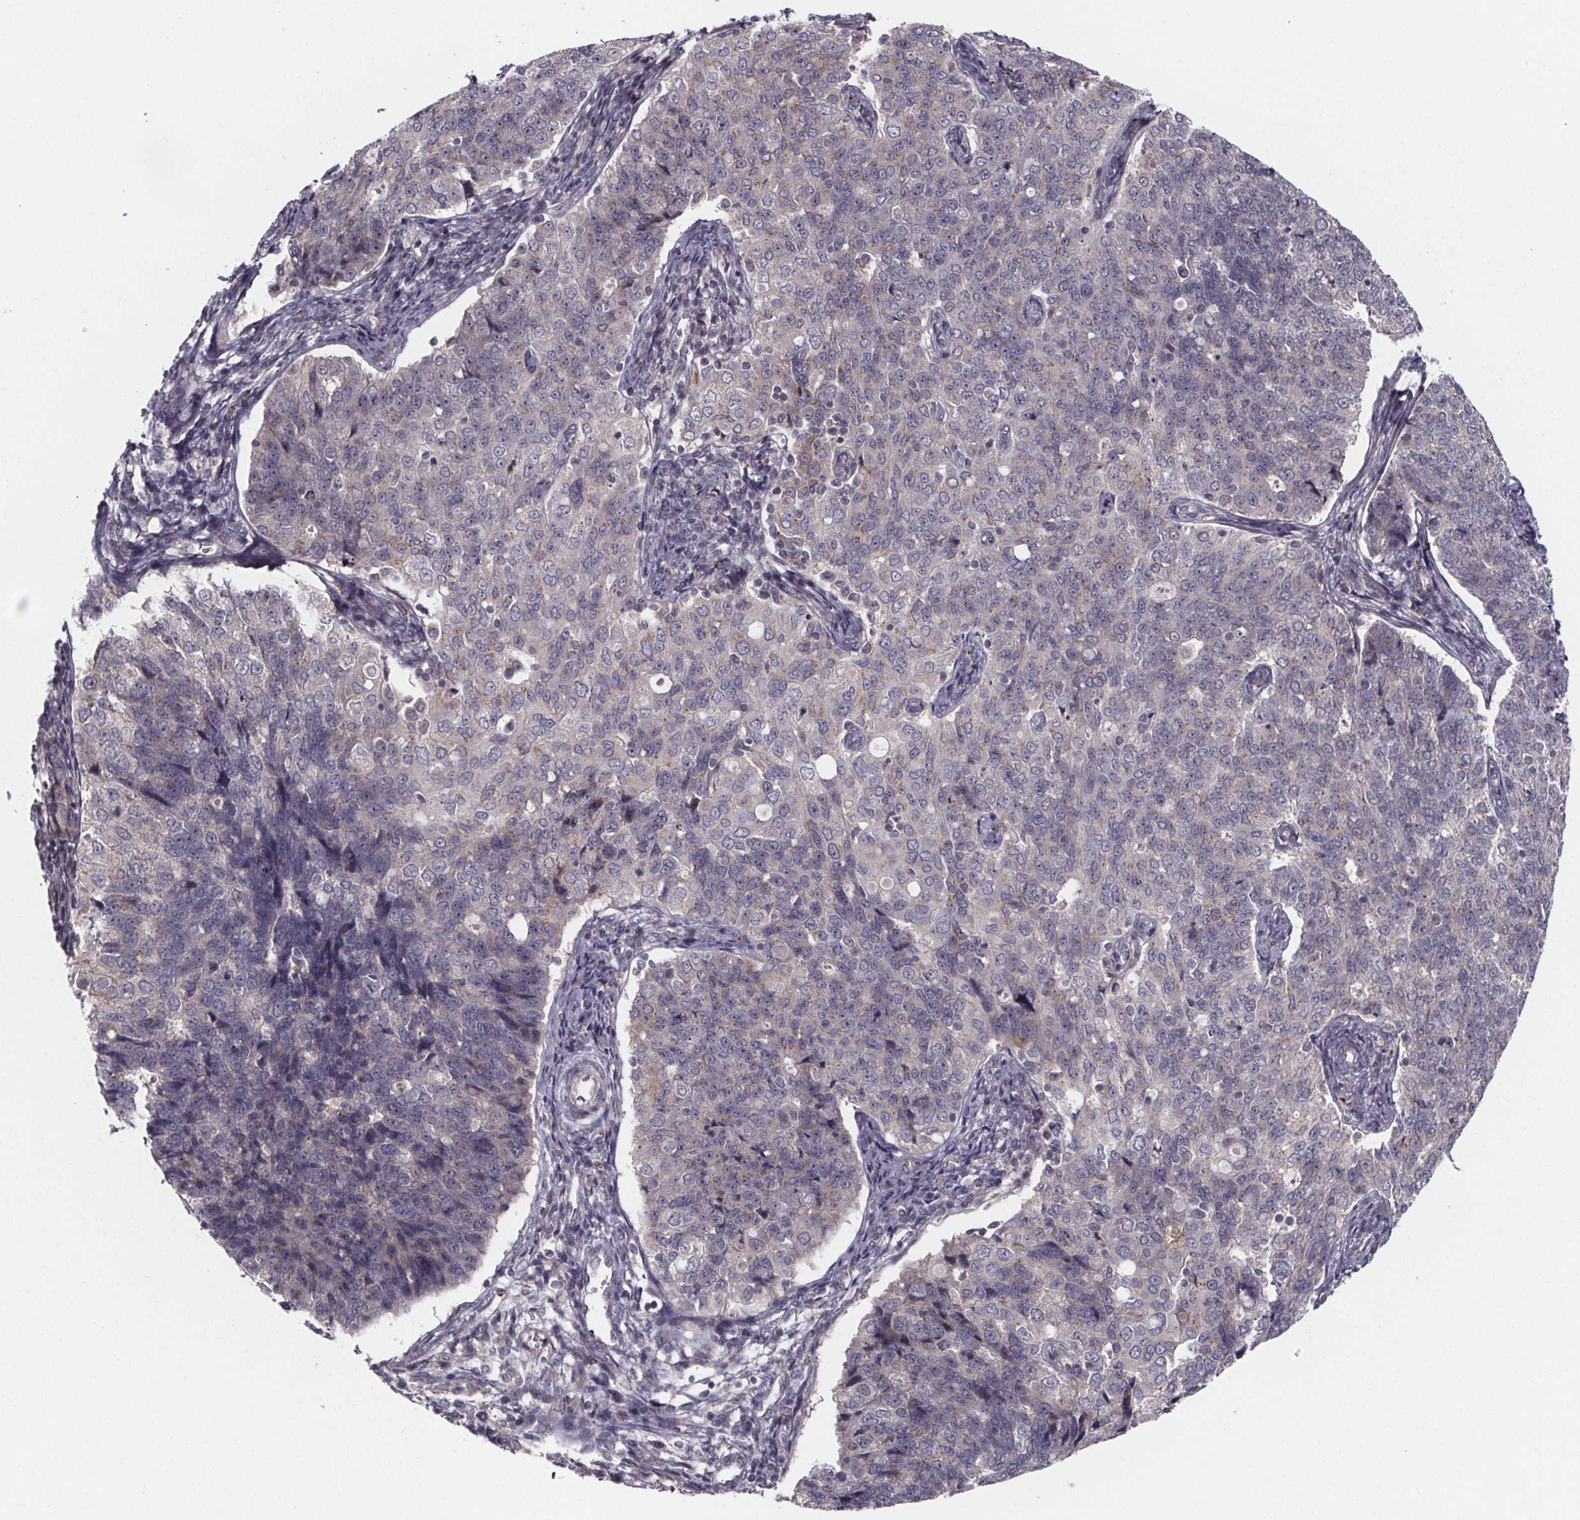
{"staining": {"intensity": "moderate", "quantity": "<25%", "location": "cytoplasmic/membranous"}, "tissue": "endometrial cancer", "cell_type": "Tumor cells", "image_type": "cancer", "snomed": [{"axis": "morphology", "description": "Adenocarcinoma, NOS"}, {"axis": "topography", "description": "Endometrium"}], "caption": "IHC of human adenocarcinoma (endometrial) displays low levels of moderate cytoplasmic/membranous expression in approximately <25% of tumor cells.", "gene": "NDST1", "patient": {"sex": "female", "age": 43}}